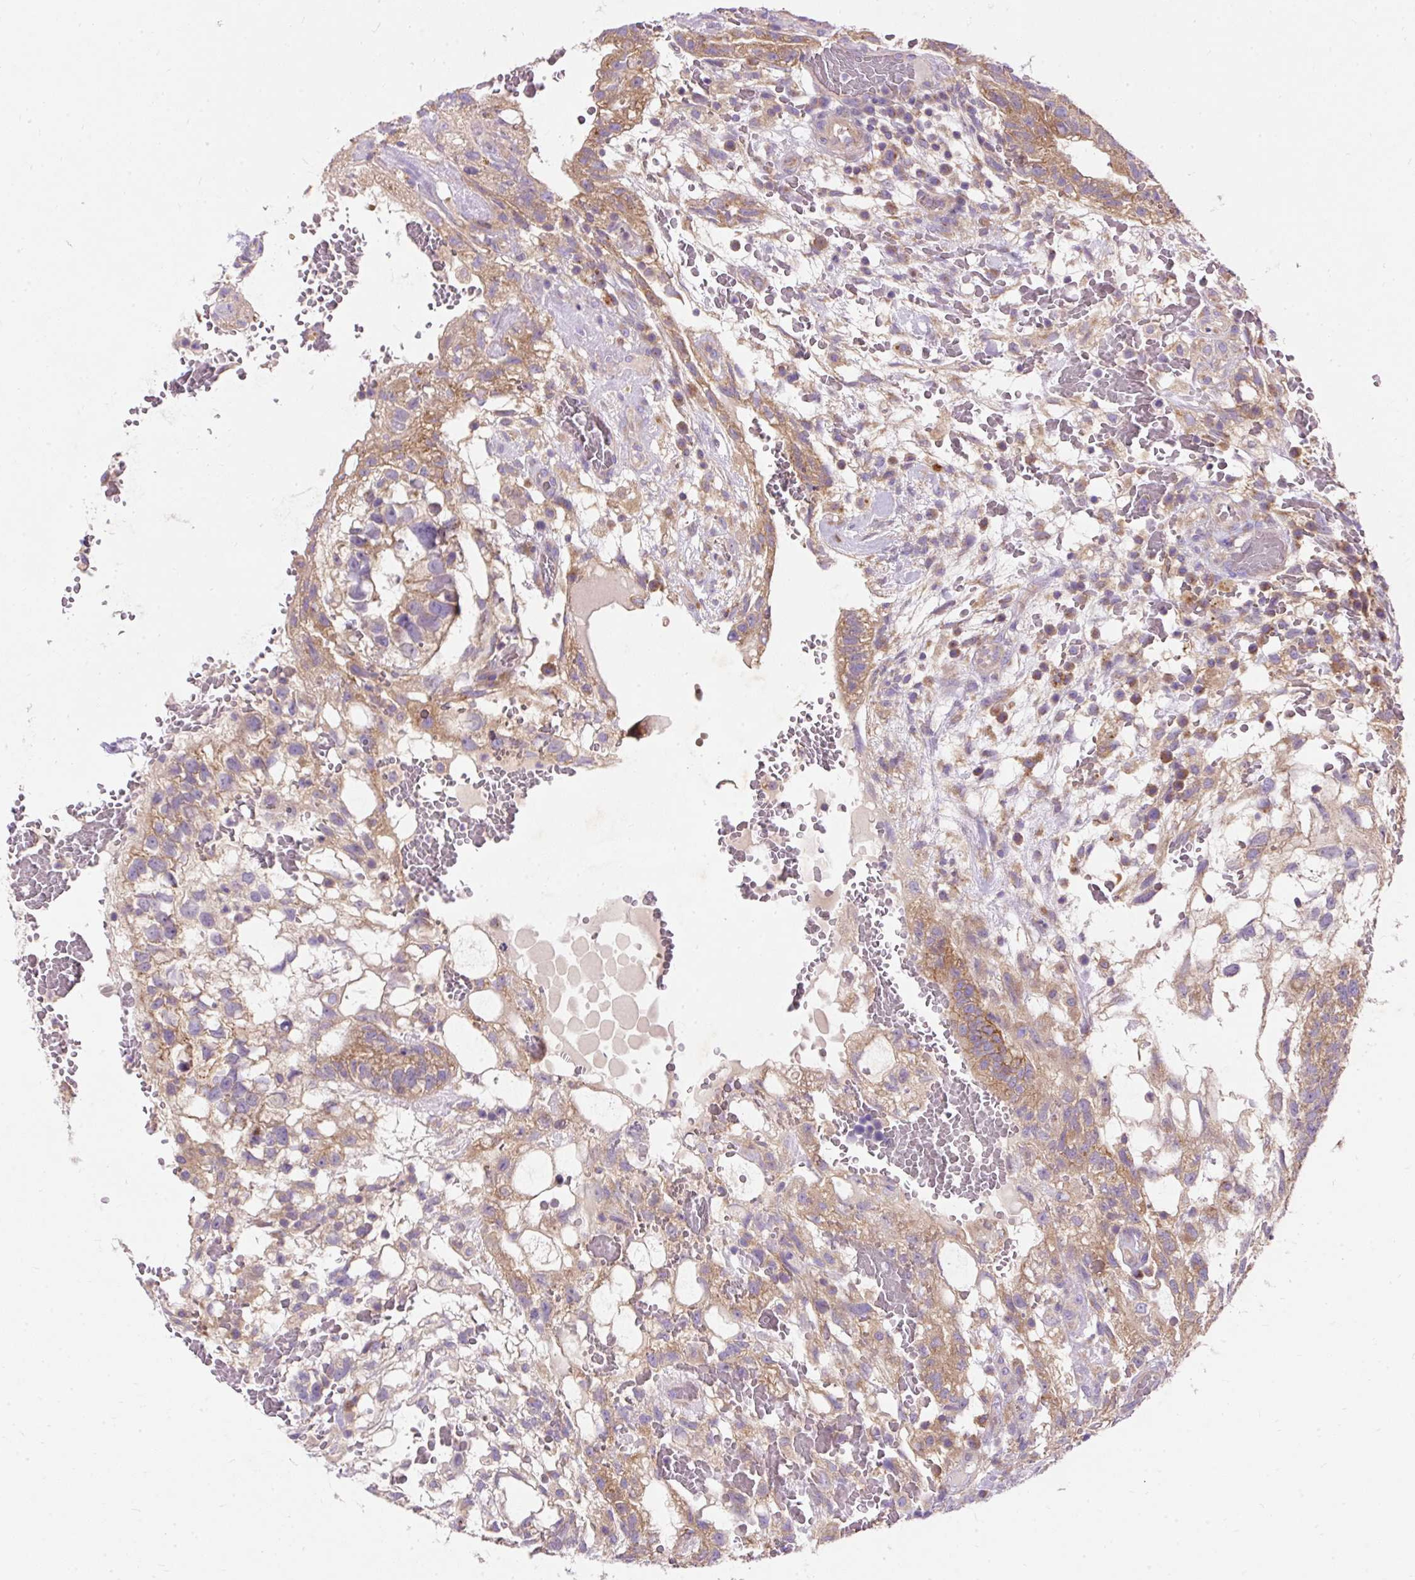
{"staining": {"intensity": "moderate", "quantity": "25%-75%", "location": "cytoplasmic/membranous"}, "tissue": "testis cancer", "cell_type": "Tumor cells", "image_type": "cancer", "snomed": [{"axis": "morphology", "description": "Normal tissue, NOS"}, {"axis": "morphology", "description": "Carcinoma, Embryonal, NOS"}, {"axis": "topography", "description": "Testis"}], "caption": "Immunohistochemical staining of testis embryonal carcinoma demonstrates moderate cytoplasmic/membranous protein expression in about 25%-75% of tumor cells.", "gene": "OR4K15", "patient": {"sex": "male", "age": 32}}